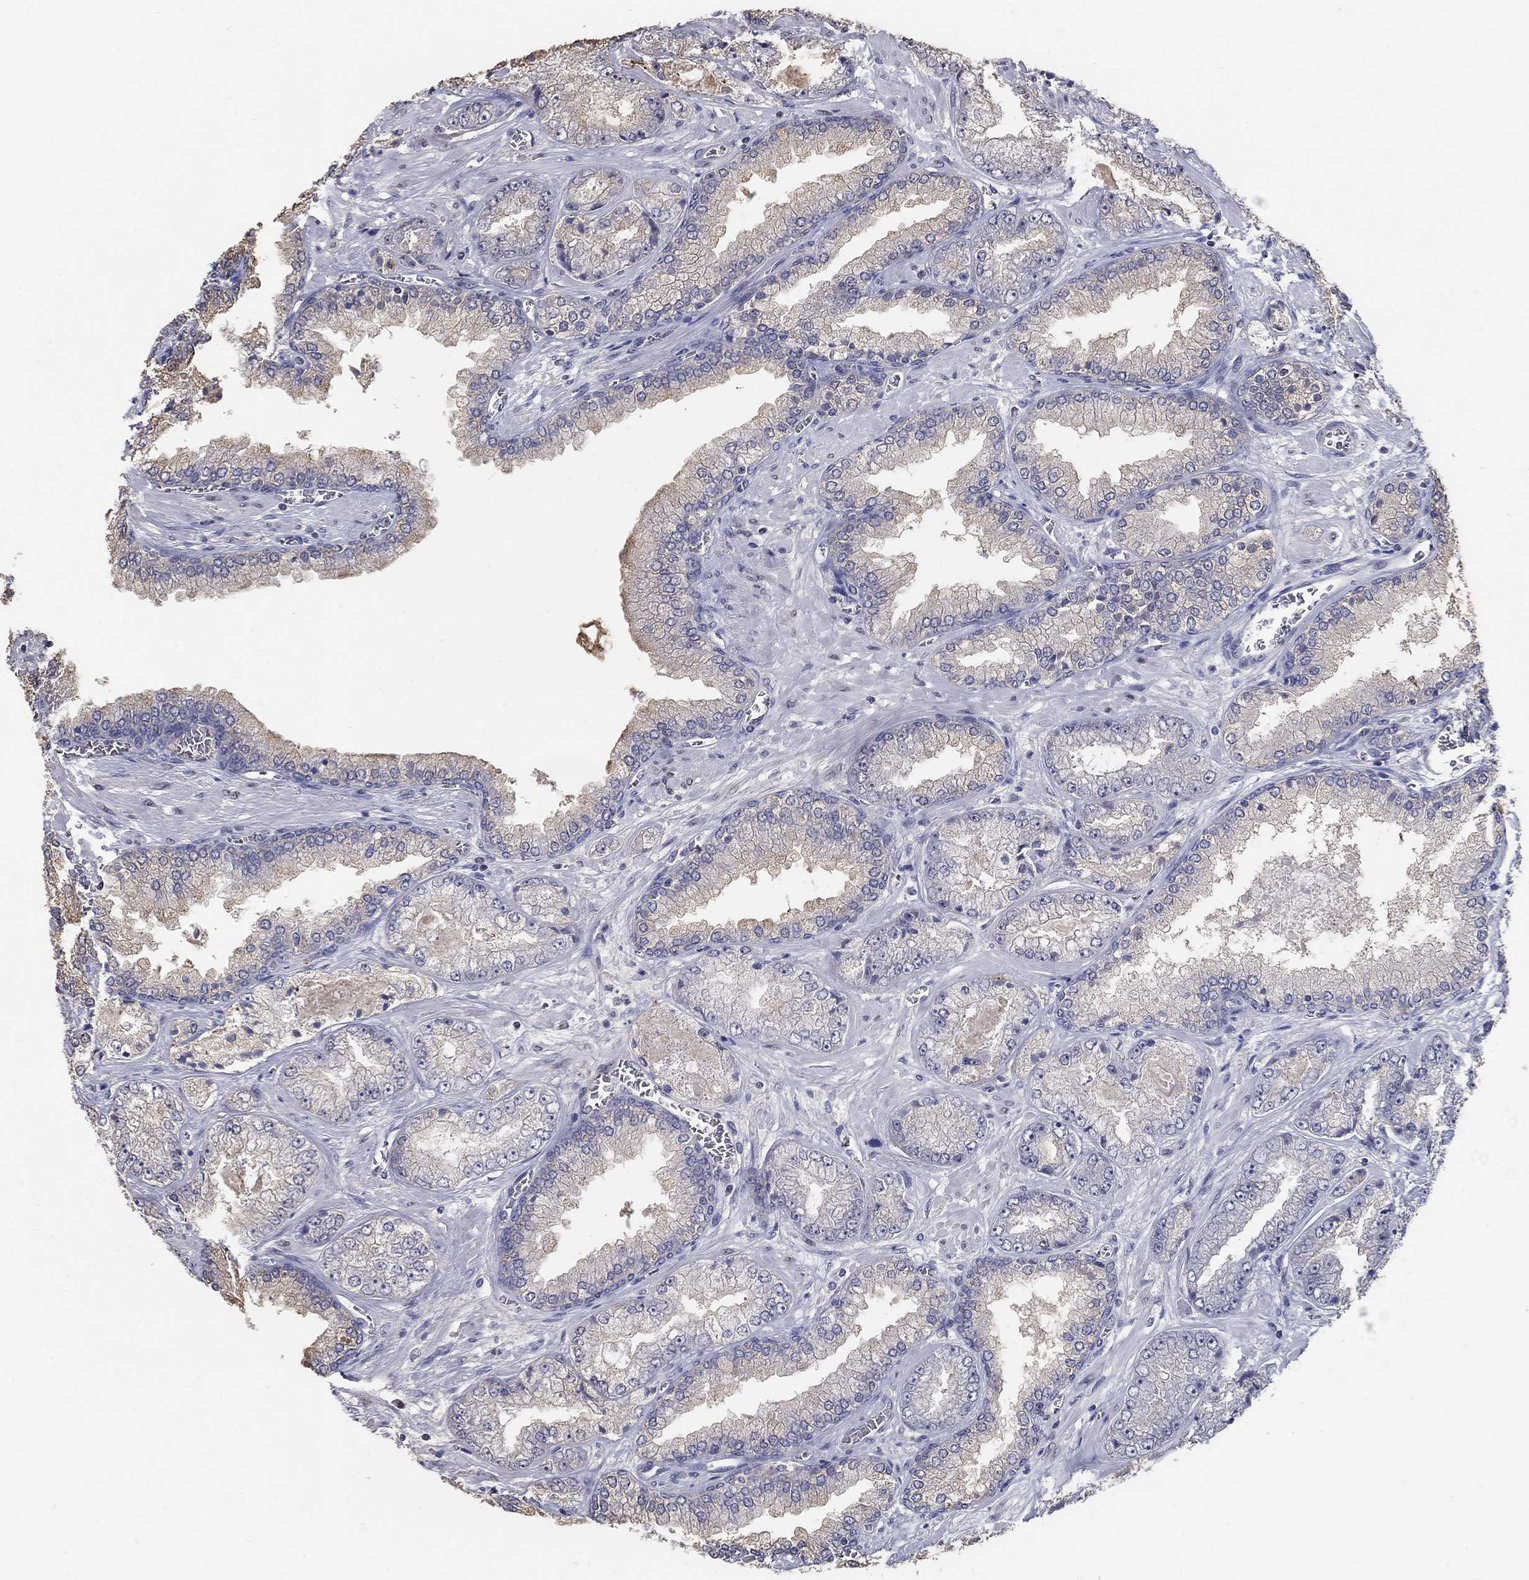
{"staining": {"intensity": "negative", "quantity": "none", "location": "none"}, "tissue": "prostate cancer", "cell_type": "Tumor cells", "image_type": "cancer", "snomed": [{"axis": "morphology", "description": "Adenocarcinoma, Low grade"}, {"axis": "topography", "description": "Prostate"}], "caption": "This is an immunohistochemistry image of human prostate cancer. There is no staining in tumor cells.", "gene": "CENPE", "patient": {"sex": "male", "age": 57}}